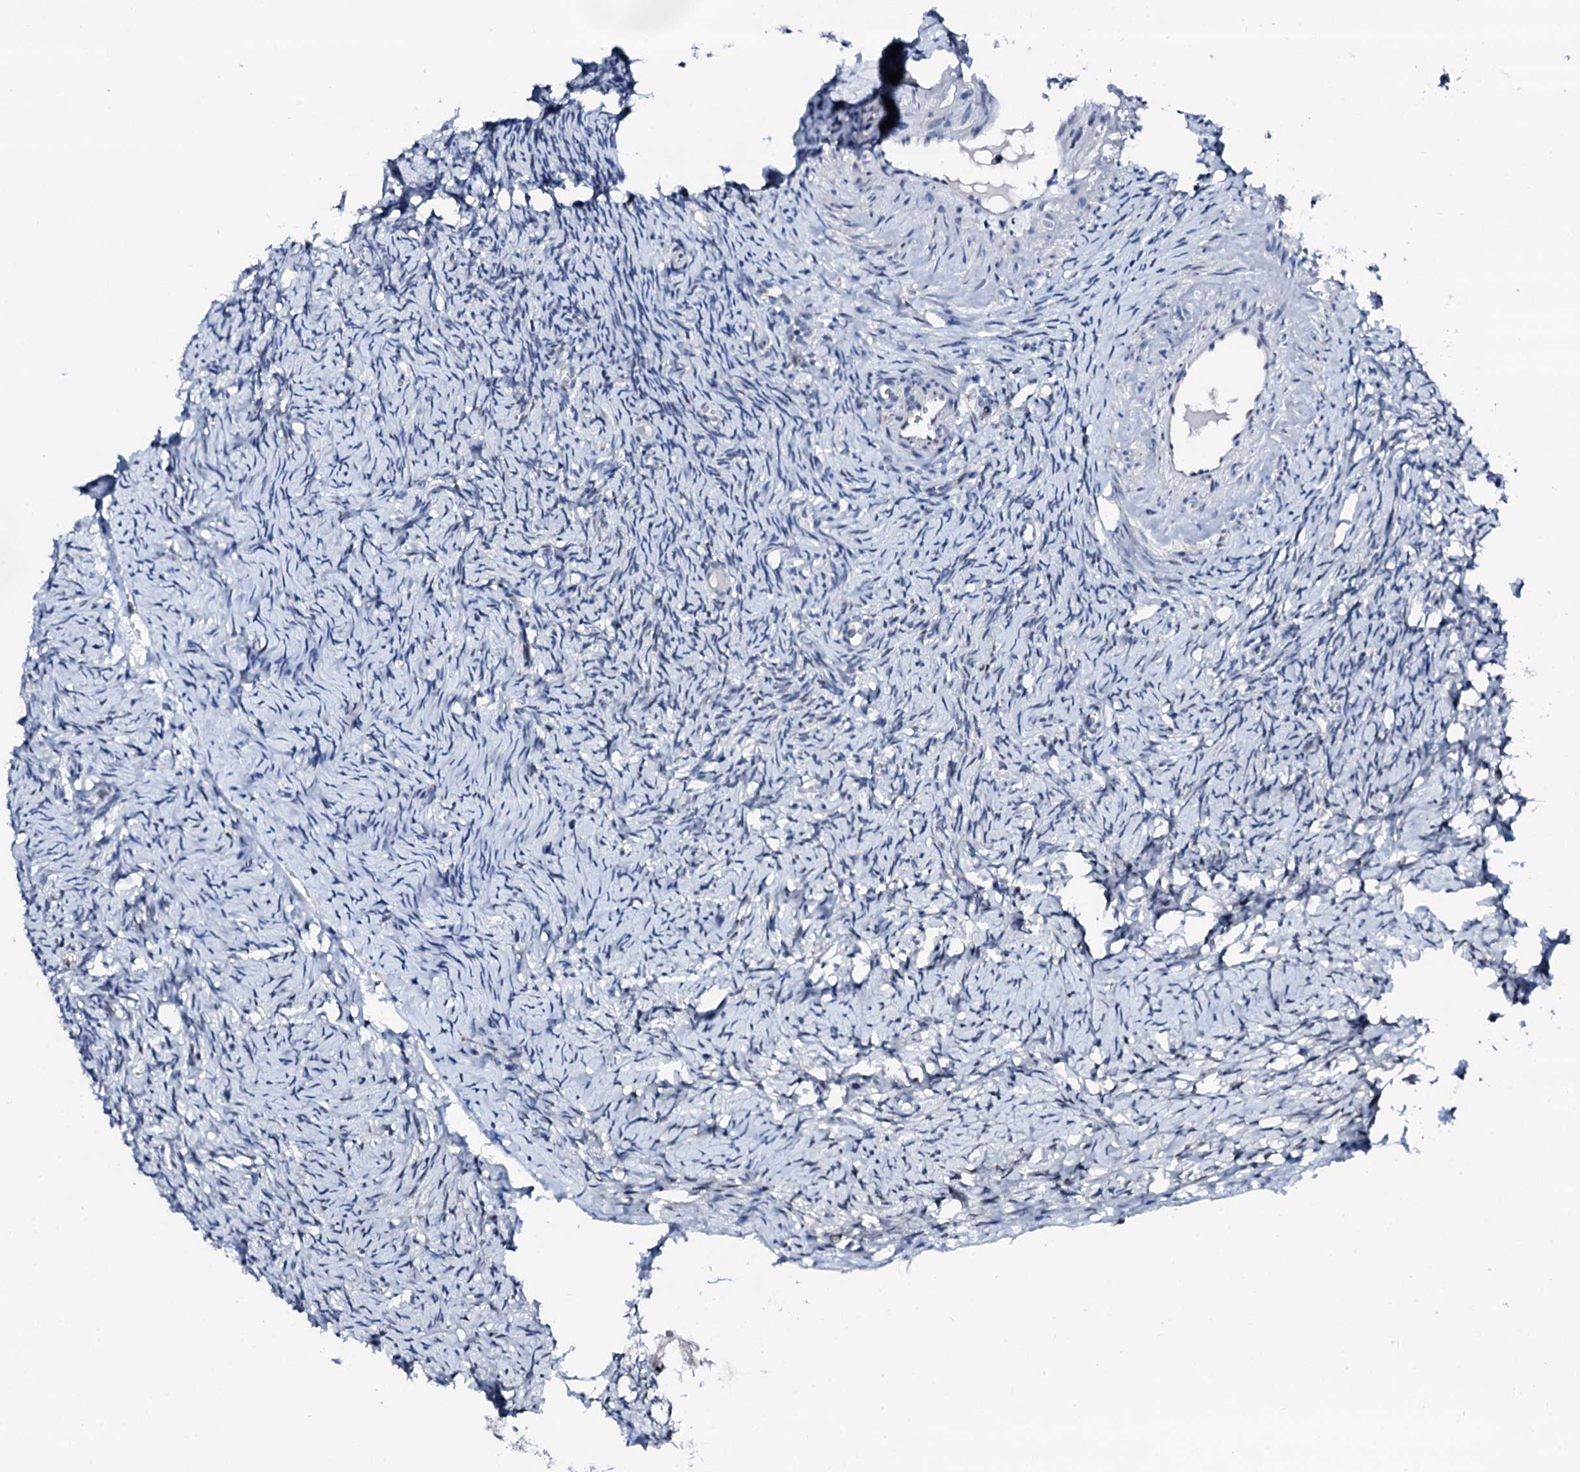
{"staining": {"intensity": "negative", "quantity": "none", "location": "none"}, "tissue": "ovary", "cell_type": "Ovarian stroma cells", "image_type": "normal", "snomed": [{"axis": "morphology", "description": "Normal tissue, NOS"}, {"axis": "topography", "description": "Ovary"}], "caption": "Immunohistochemistry (IHC) photomicrograph of unremarkable ovary stained for a protein (brown), which displays no expression in ovarian stroma cells. (Immunohistochemistry (IHC), brightfield microscopy, high magnification).", "gene": "TRAFD1", "patient": {"sex": "female", "age": 51}}